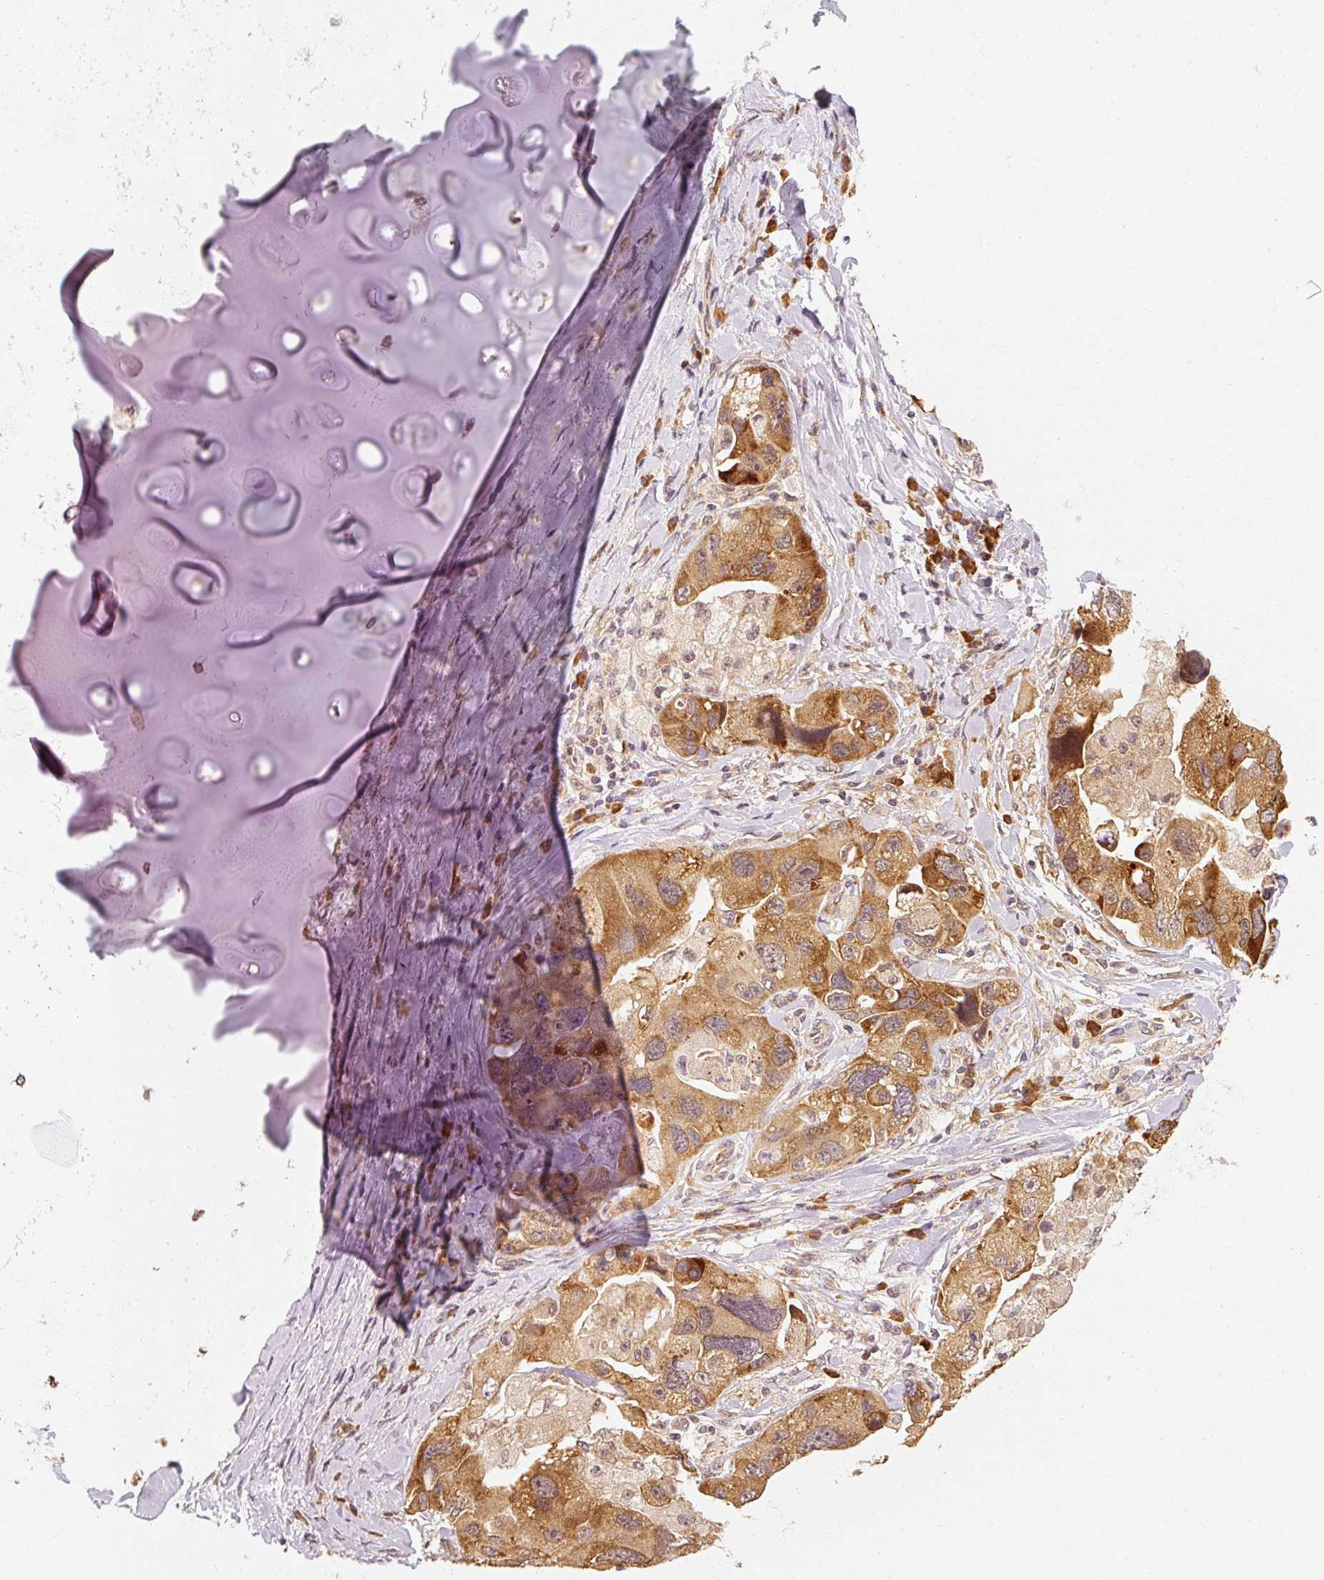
{"staining": {"intensity": "moderate", "quantity": ">75%", "location": "cytoplasmic/membranous"}, "tissue": "lung cancer", "cell_type": "Tumor cells", "image_type": "cancer", "snomed": [{"axis": "morphology", "description": "Adenocarcinoma, NOS"}, {"axis": "topography", "description": "Lung"}], "caption": "High-power microscopy captured an IHC histopathology image of lung adenocarcinoma, revealing moderate cytoplasmic/membranous positivity in about >75% of tumor cells.", "gene": "EEF1A2", "patient": {"sex": "female", "age": 54}}